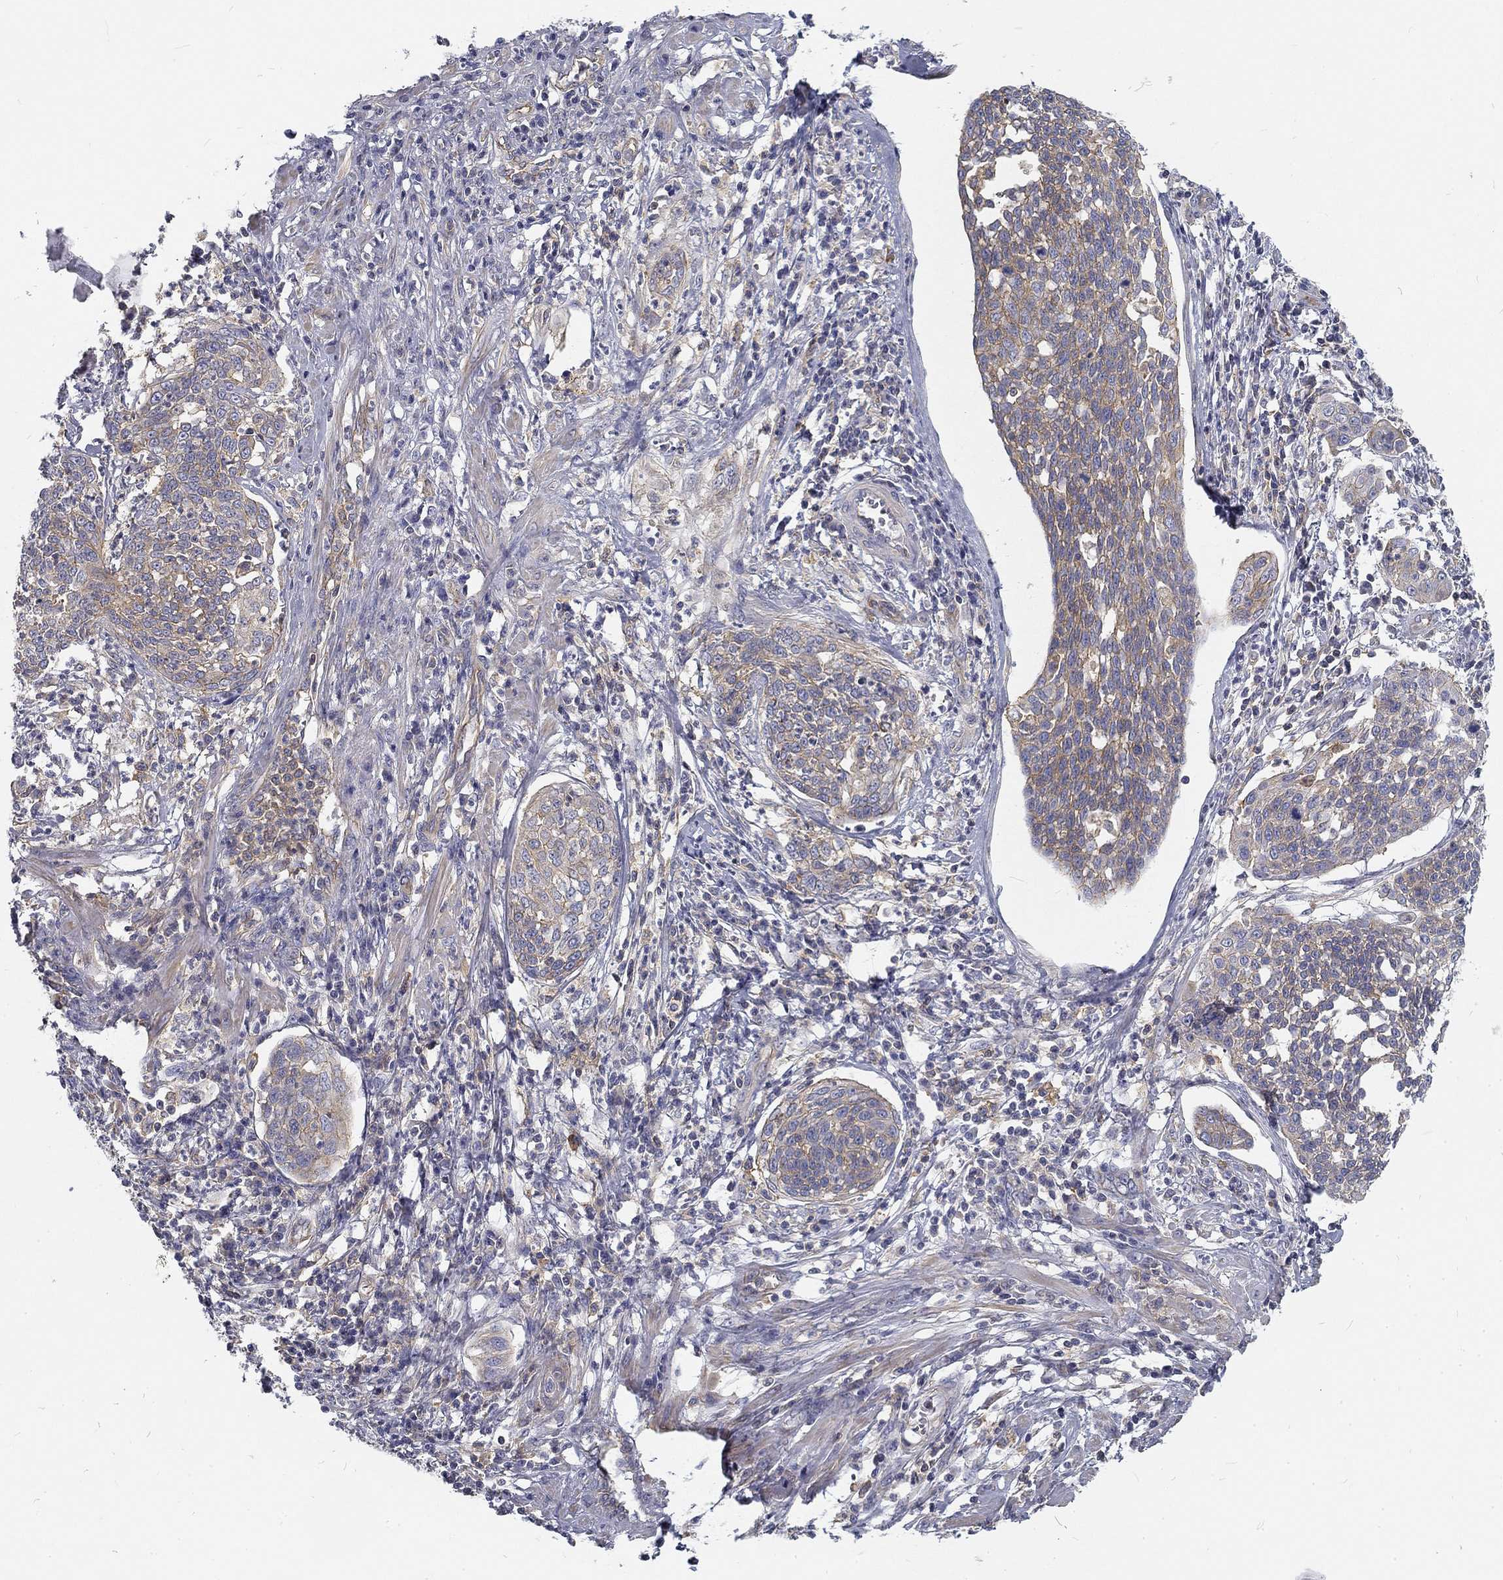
{"staining": {"intensity": "moderate", "quantity": "25%-75%", "location": "cytoplasmic/membranous"}, "tissue": "cervical cancer", "cell_type": "Tumor cells", "image_type": "cancer", "snomed": [{"axis": "morphology", "description": "Squamous cell carcinoma, NOS"}, {"axis": "topography", "description": "Cervix"}], "caption": "About 25%-75% of tumor cells in human squamous cell carcinoma (cervical) display moderate cytoplasmic/membranous protein positivity as visualized by brown immunohistochemical staining.", "gene": "MTMR11", "patient": {"sex": "female", "age": 34}}